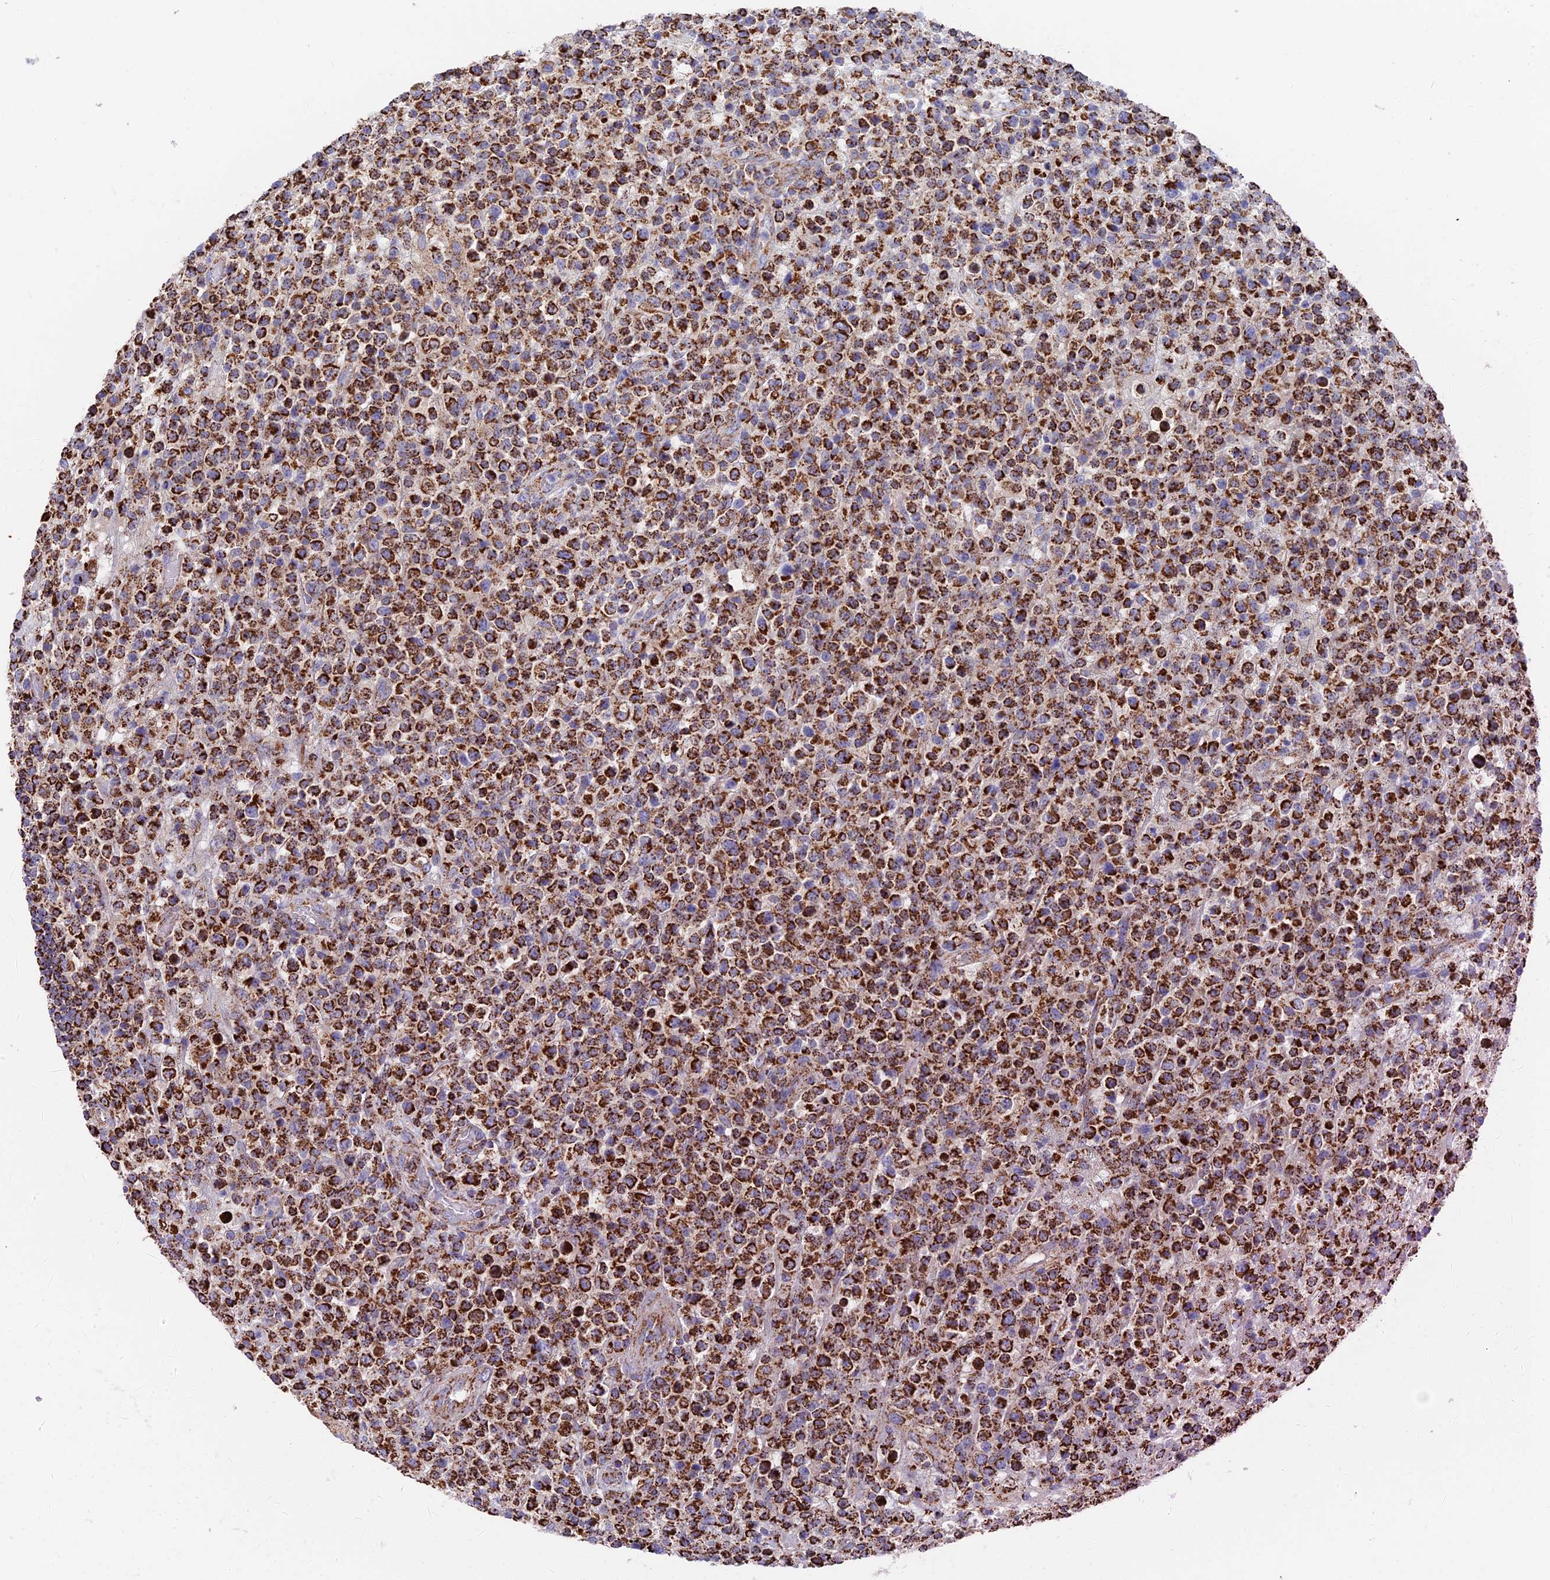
{"staining": {"intensity": "strong", "quantity": ">75%", "location": "cytoplasmic/membranous"}, "tissue": "lymphoma", "cell_type": "Tumor cells", "image_type": "cancer", "snomed": [{"axis": "morphology", "description": "Malignant lymphoma, non-Hodgkin's type, High grade"}, {"axis": "topography", "description": "Colon"}], "caption": "A high-resolution image shows IHC staining of lymphoma, which exhibits strong cytoplasmic/membranous positivity in approximately >75% of tumor cells.", "gene": "HAUS8", "patient": {"sex": "female", "age": 53}}